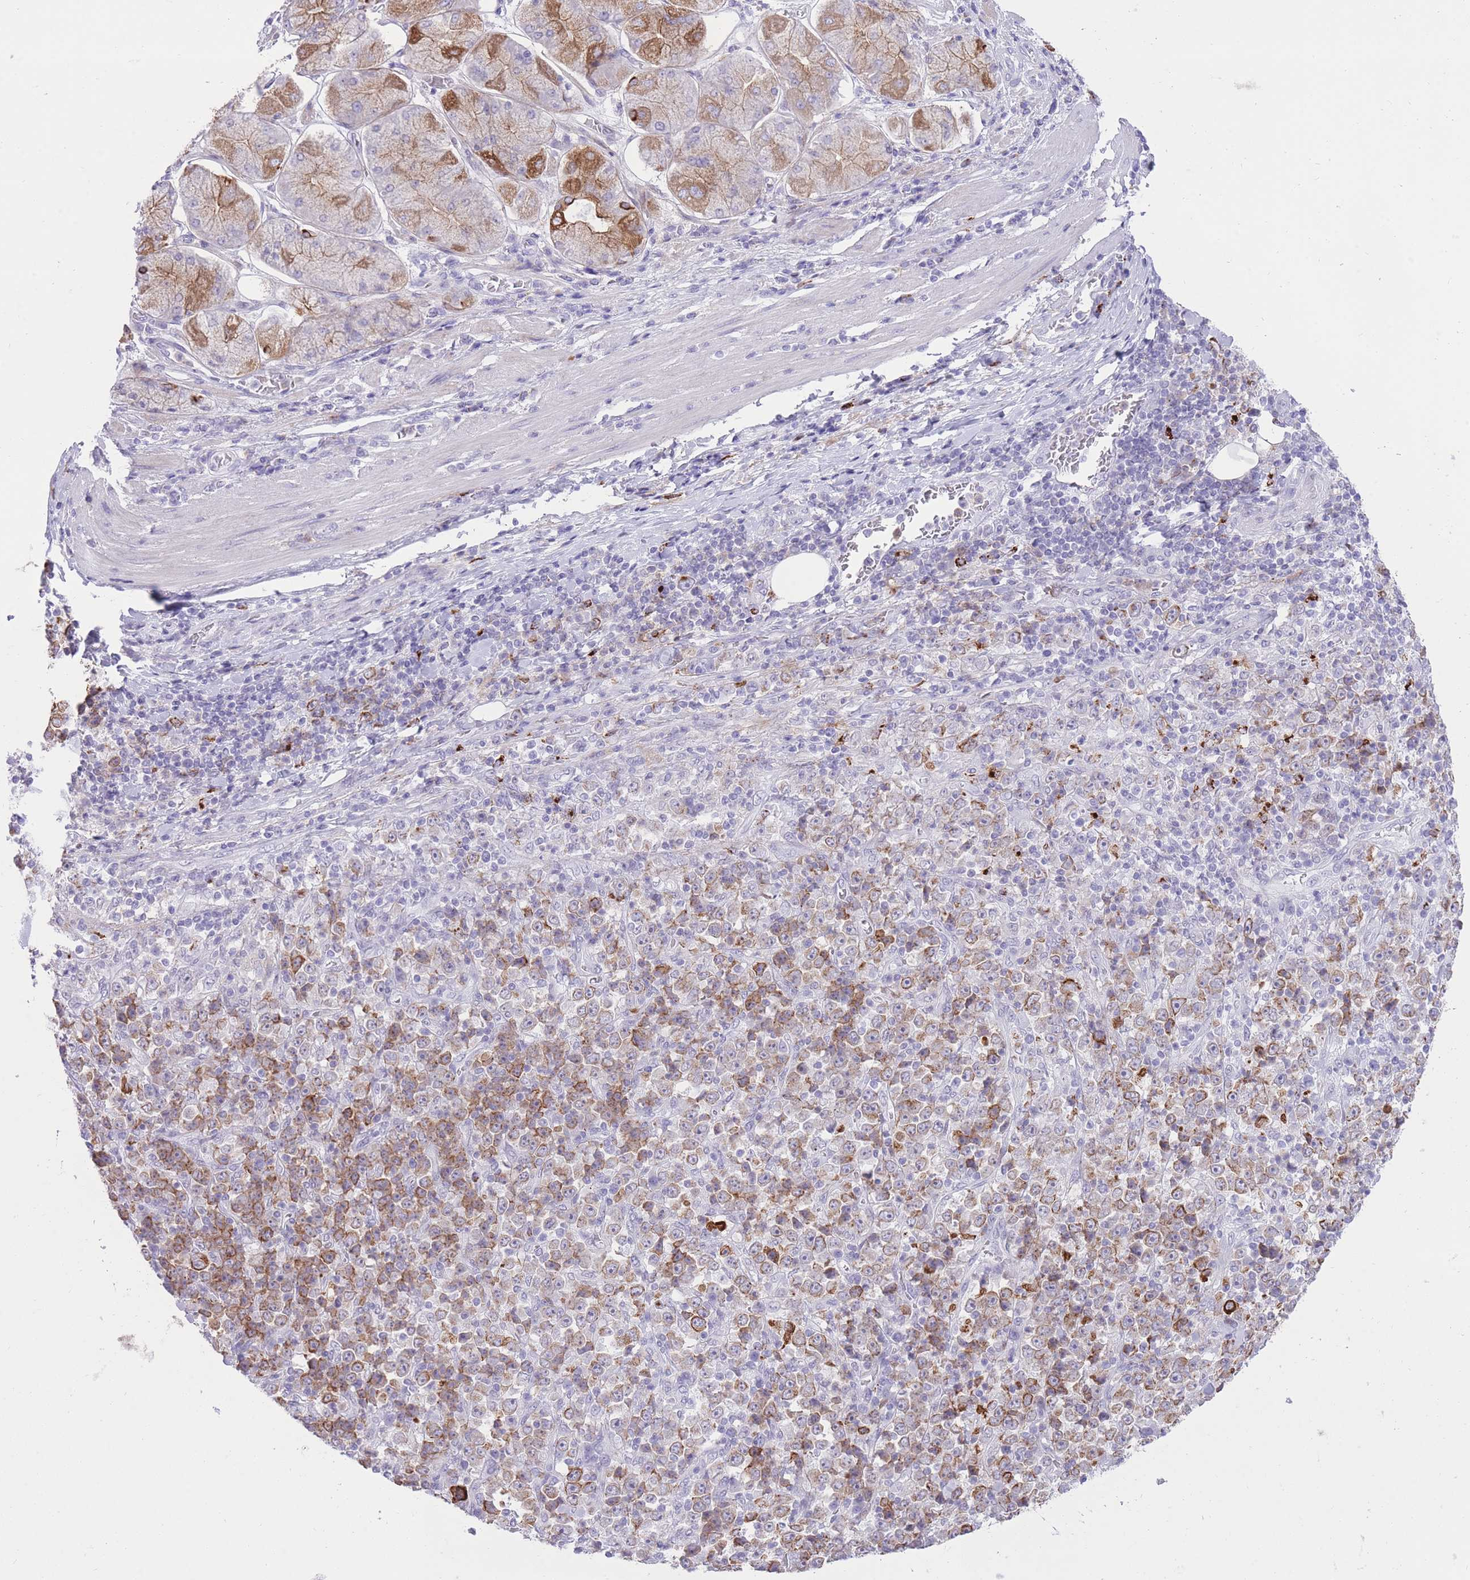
{"staining": {"intensity": "moderate", "quantity": "25%-75%", "location": "cytoplasmic/membranous"}, "tissue": "stomach cancer", "cell_type": "Tumor cells", "image_type": "cancer", "snomed": [{"axis": "morphology", "description": "Normal tissue, NOS"}, {"axis": "morphology", "description": "Adenocarcinoma, NOS"}, {"axis": "topography", "description": "Stomach, upper"}, {"axis": "topography", "description": "Stomach"}], "caption": "Adenocarcinoma (stomach) stained with immunohistochemistry (IHC) reveals moderate cytoplasmic/membranous expression in about 25%-75% of tumor cells.", "gene": "MEIS3", "patient": {"sex": "male", "age": 59}}